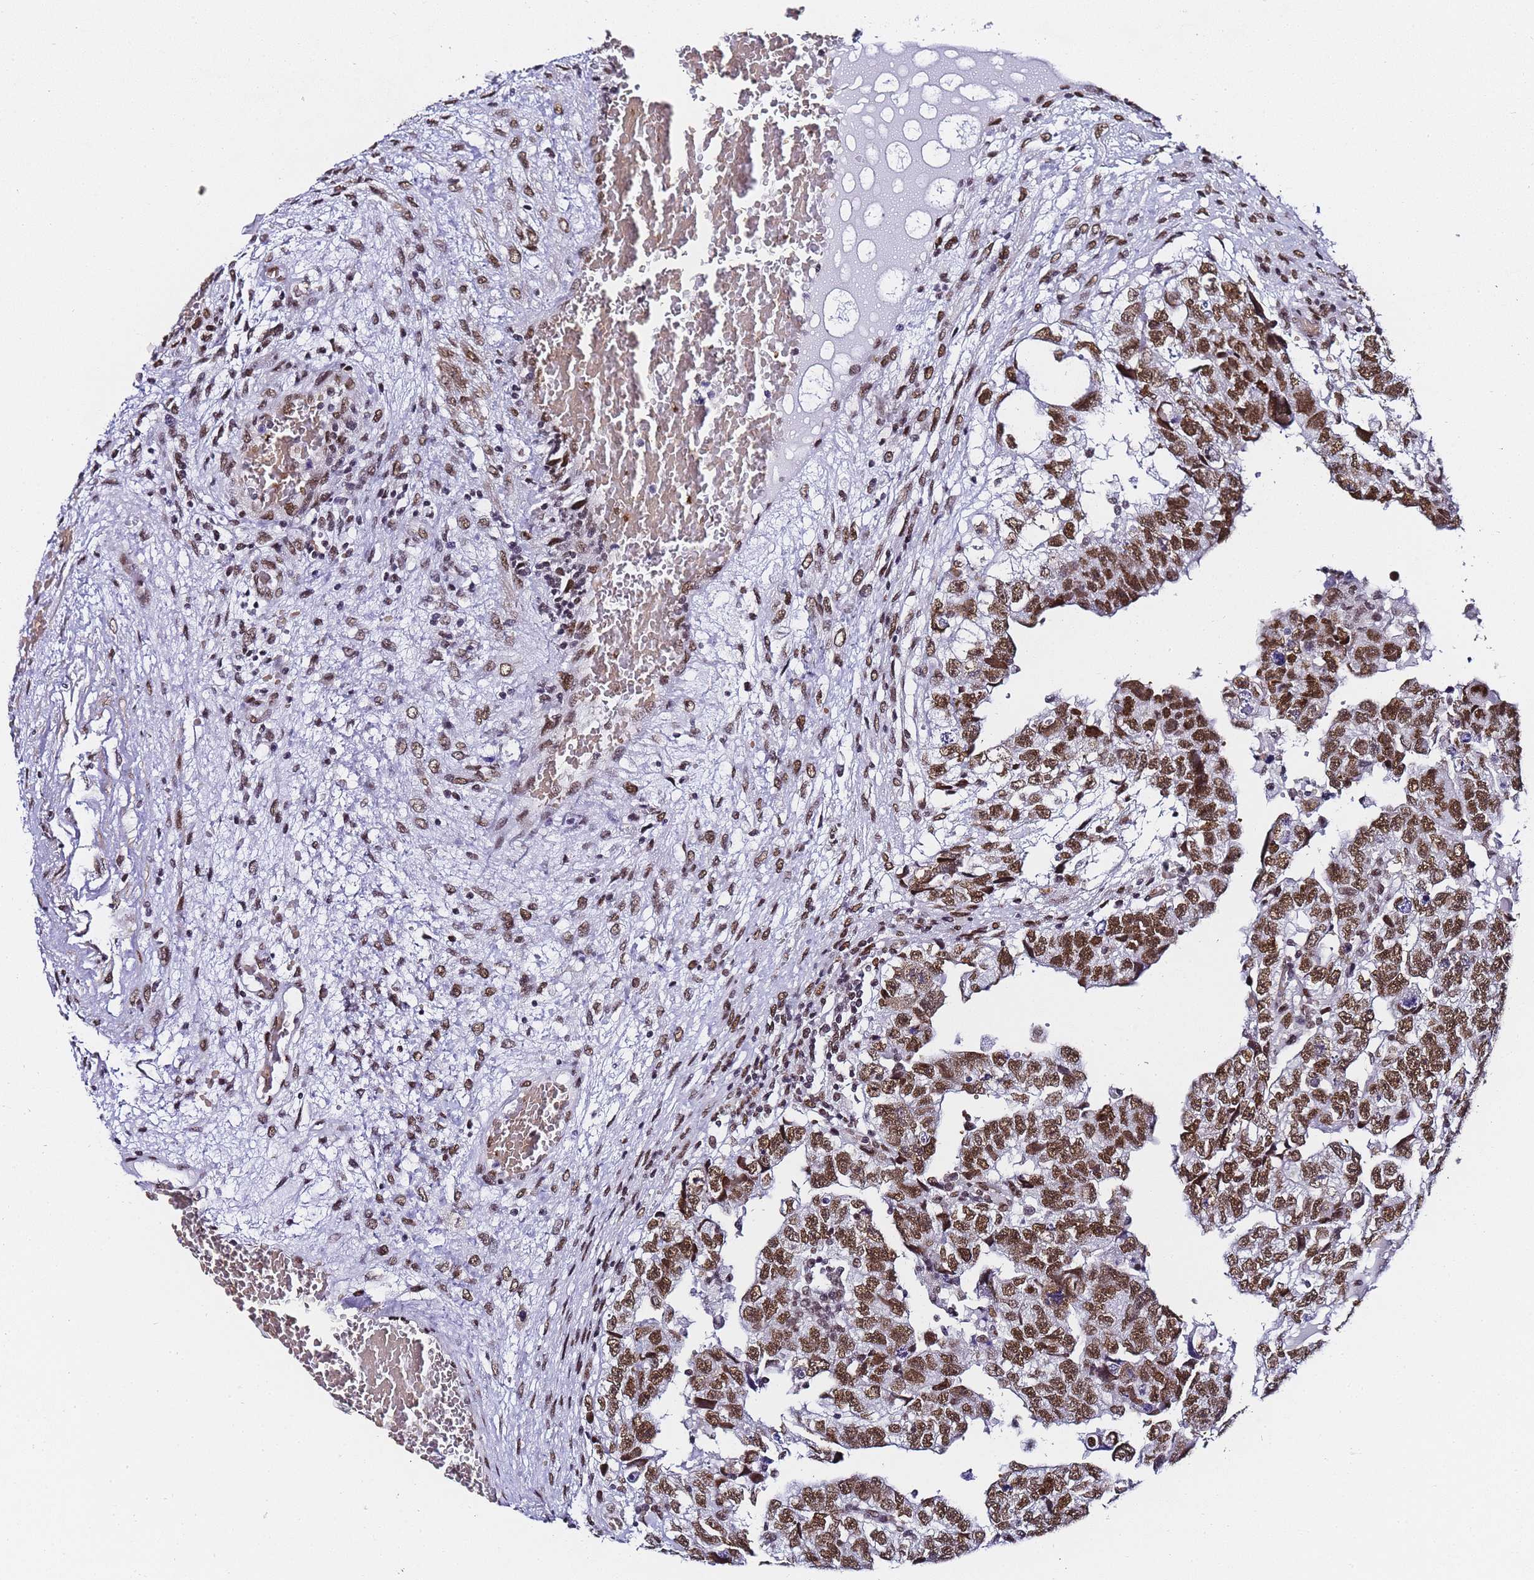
{"staining": {"intensity": "moderate", "quantity": ">75%", "location": "nuclear"}, "tissue": "testis cancer", "cell_type": "Tumor cells", "image_type": "cancer", "snomed": [{"axis": "morphology", "description": "Carcinoma, Embryonal, NOS"}, {"axis": "topography", "description": "Testis"}], "caption": "Protein analysis of testis cancer (embryonal carcinoma) tissue reveals moderate nuclear staining in approximately >75% of tumor cells.", "gene": "POLR1A", "patient": {"sex": "male", "age": 36}}